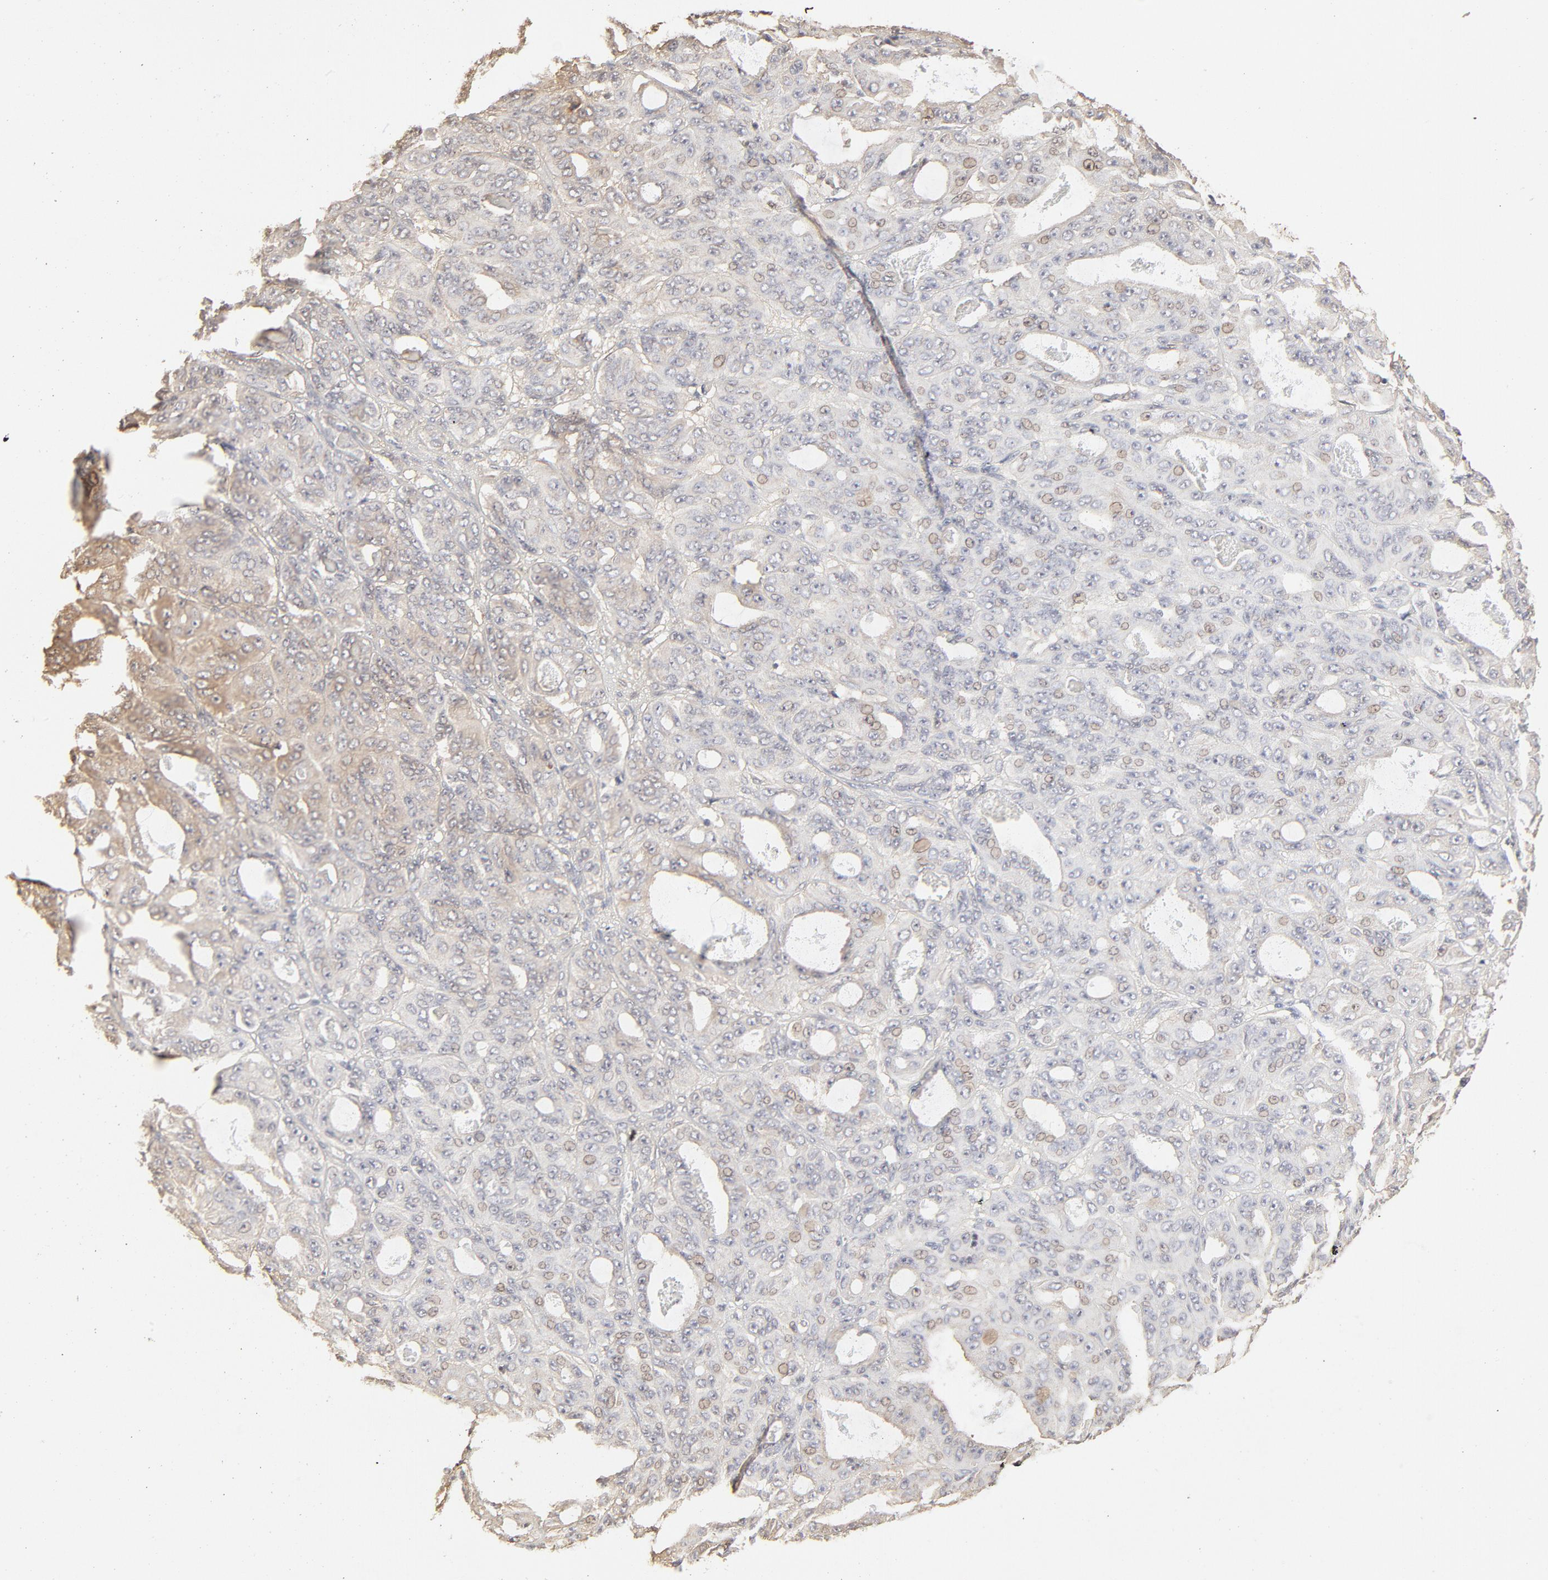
{"staining": {"intensity": "weak", "quantity": "25%-75%", "location": "cytoplasmic/membranous,nuclear"}, "tissue": "ovarian cancer", "cell_type": "Tumor cells", "image_type": "cancer", "snomed": [{"axis": "morphology", "description": "Carcinoma, endometroid"}, {"axis": "topography", "description": "Ovary"}], "caption": "Endometroid carcinoma (ovarian) was stained to show a protein in brown. There is low levels of weak cytoplasmic/membranous and nuclear positivity in about 25%-75% of tumor cells. (DAB (3,3'-diaminobenzidine) IHC, brown staining for protein, blue staining for nuclei).", "gene": "PPP2CA", "patient": {"sex": "female", "age": 61}}